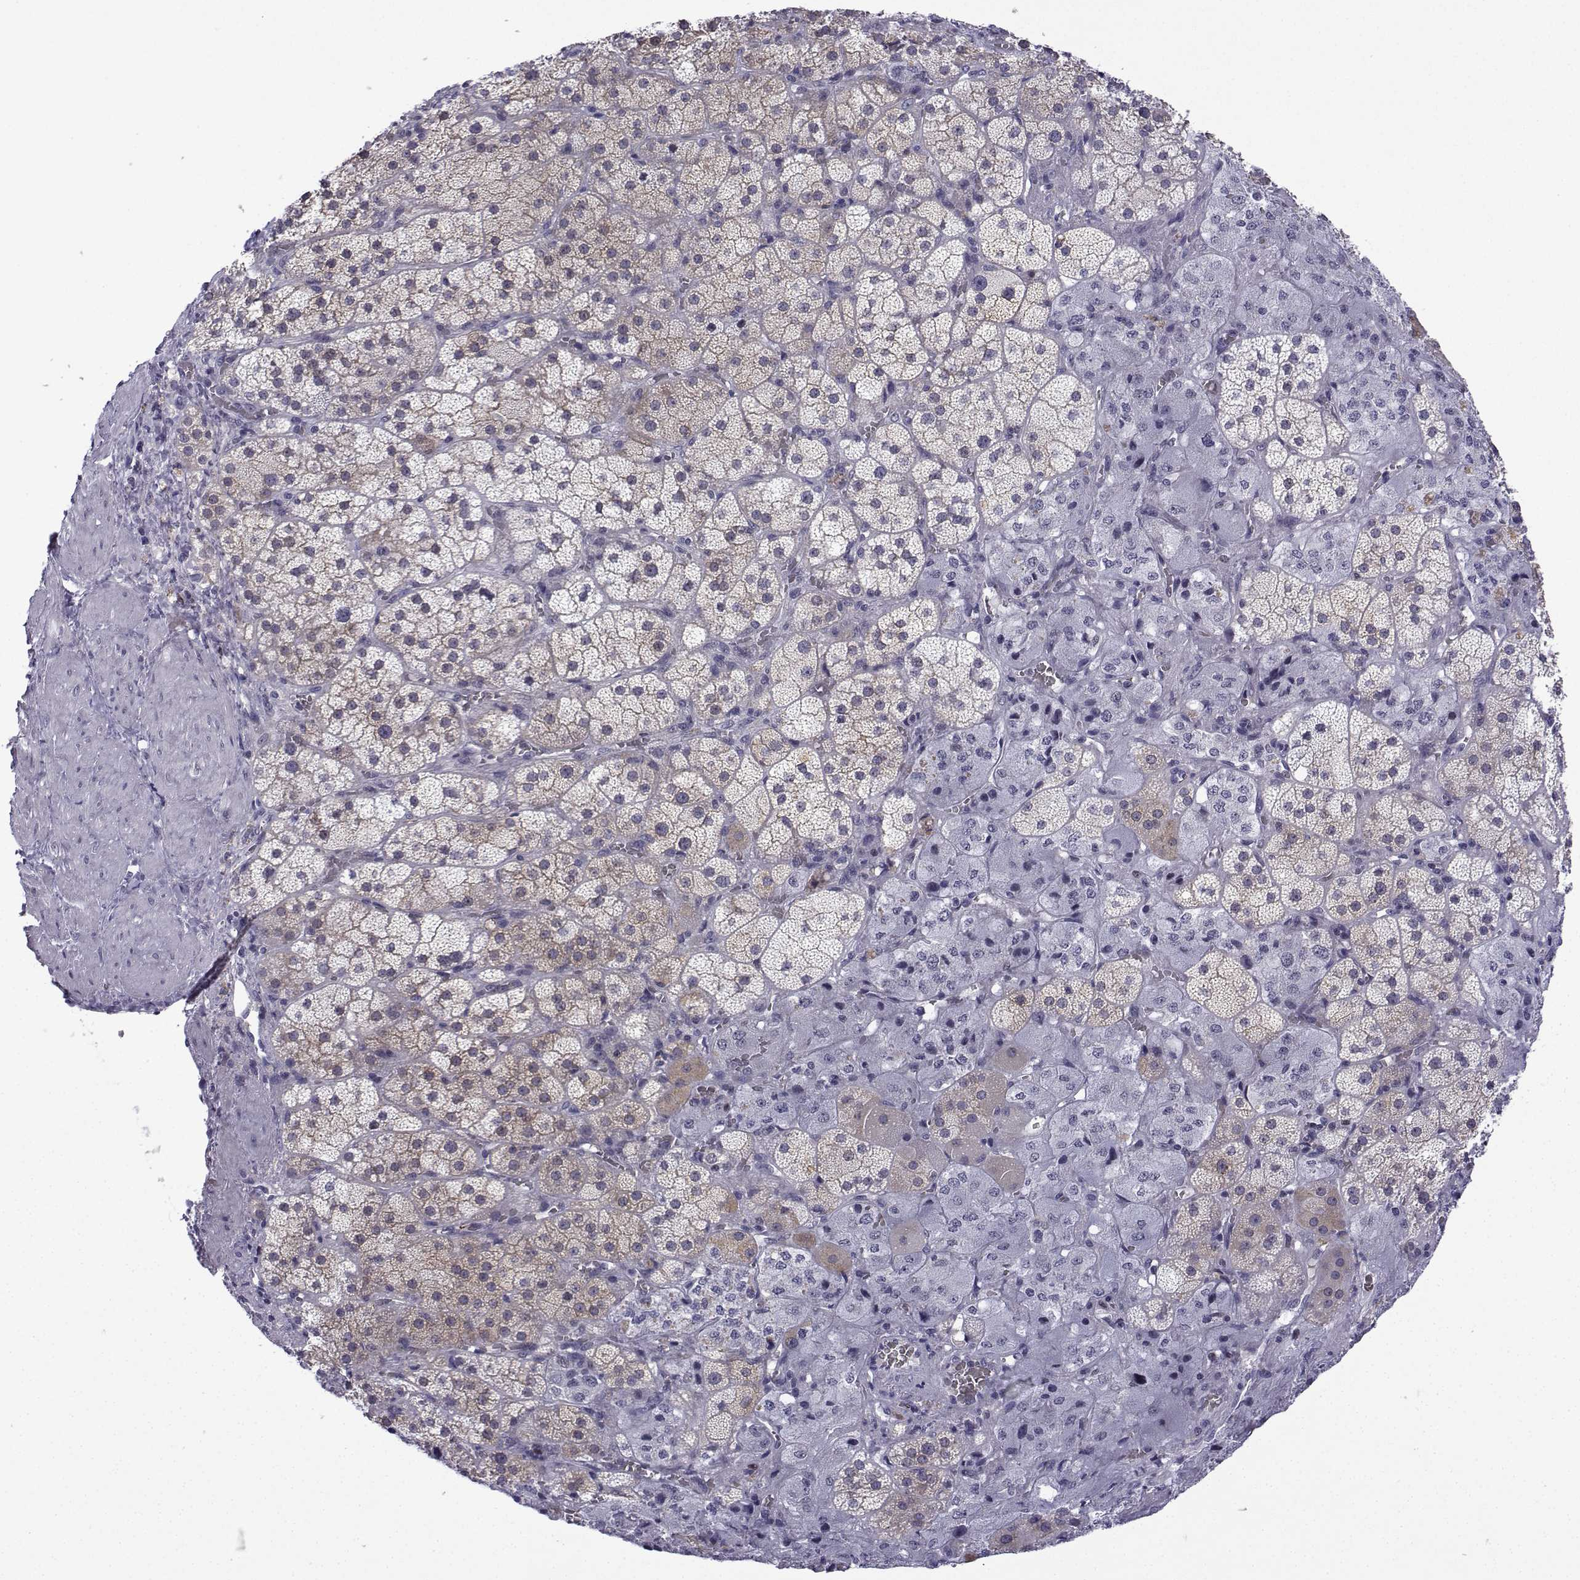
{"staining": {"intensity": "weak", "quantity": "25%-75%", "location": "cytoplasmic/membranous"}, "tissue": "adrenal gland", "cell_type": "Glandular cells", "image_type": "normal", "snomed": [{"axis": "morphology", "description": "Normal tissue, NOS"}, {"axis": "topography", "description": "Adrenal gland"}], "caption": "A micrograph of adrenal gland stained for a protein reveals weak cytoplasmic/membranous brown staining in glandular cells.", "gene": "INCENP", "patient": {"sex": "male", "age": 57}}